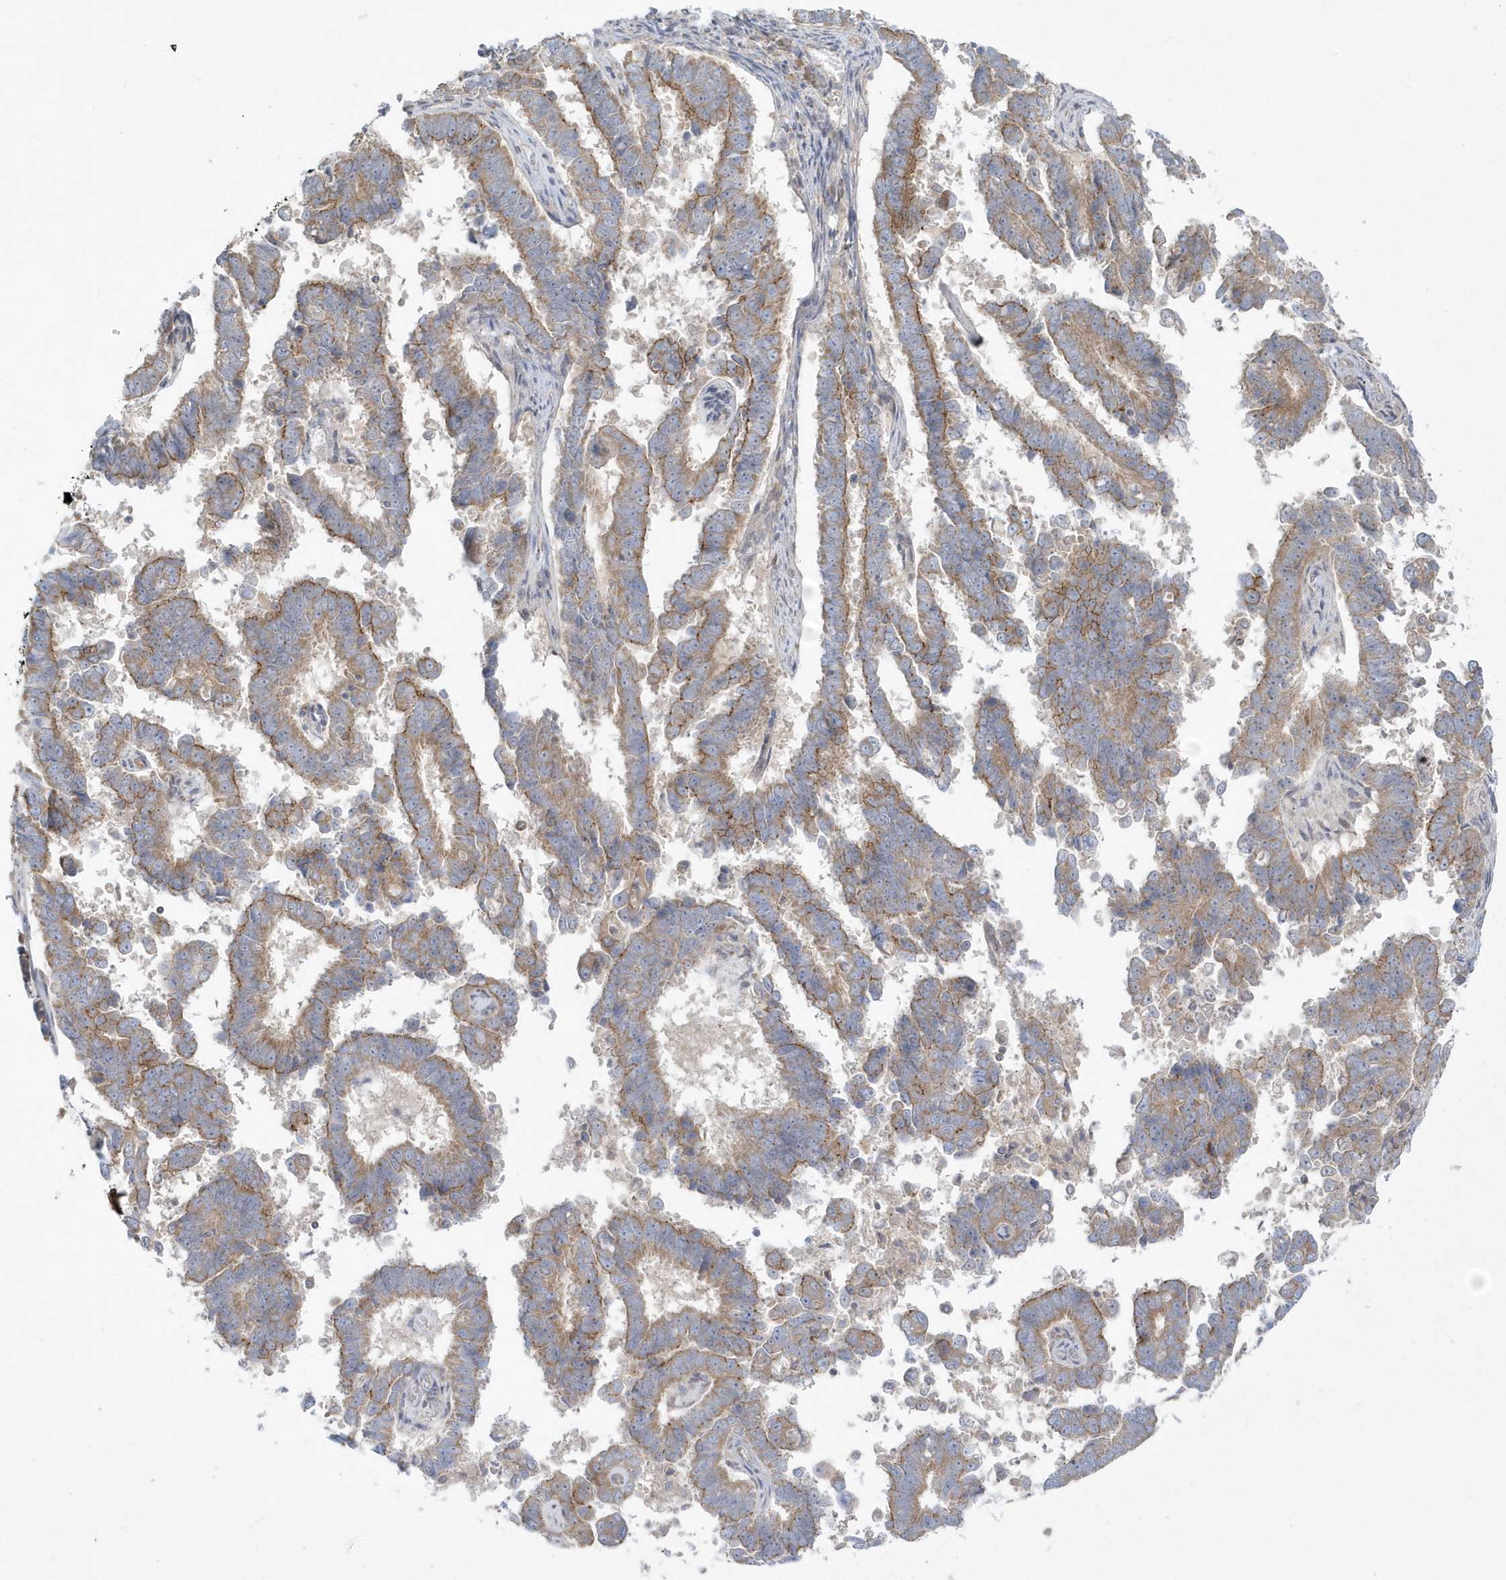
{"staining": {"intensity": "moderate", "quantity": ">75%", "location": "cytoplasmic/membranous"}, "tissue": "endometrial cancer", "cell_type": "Tumor cells", "image_type": "cancer", "snomed": [{"axis": "morphology", "description": "Adenocarcinoma, NOS"}, {"axis": "topography", "description": "Endometrium"}], "caption": "Endometrial cancer (adenocarcinoma) was stained to show a protein in brown. There is medium levels of moderate cytoplasmic/membranous staining in approximately >75% of tumor cells.", "gene": "DNAJC18", "patient": {"sex": "female", "age": 75}}